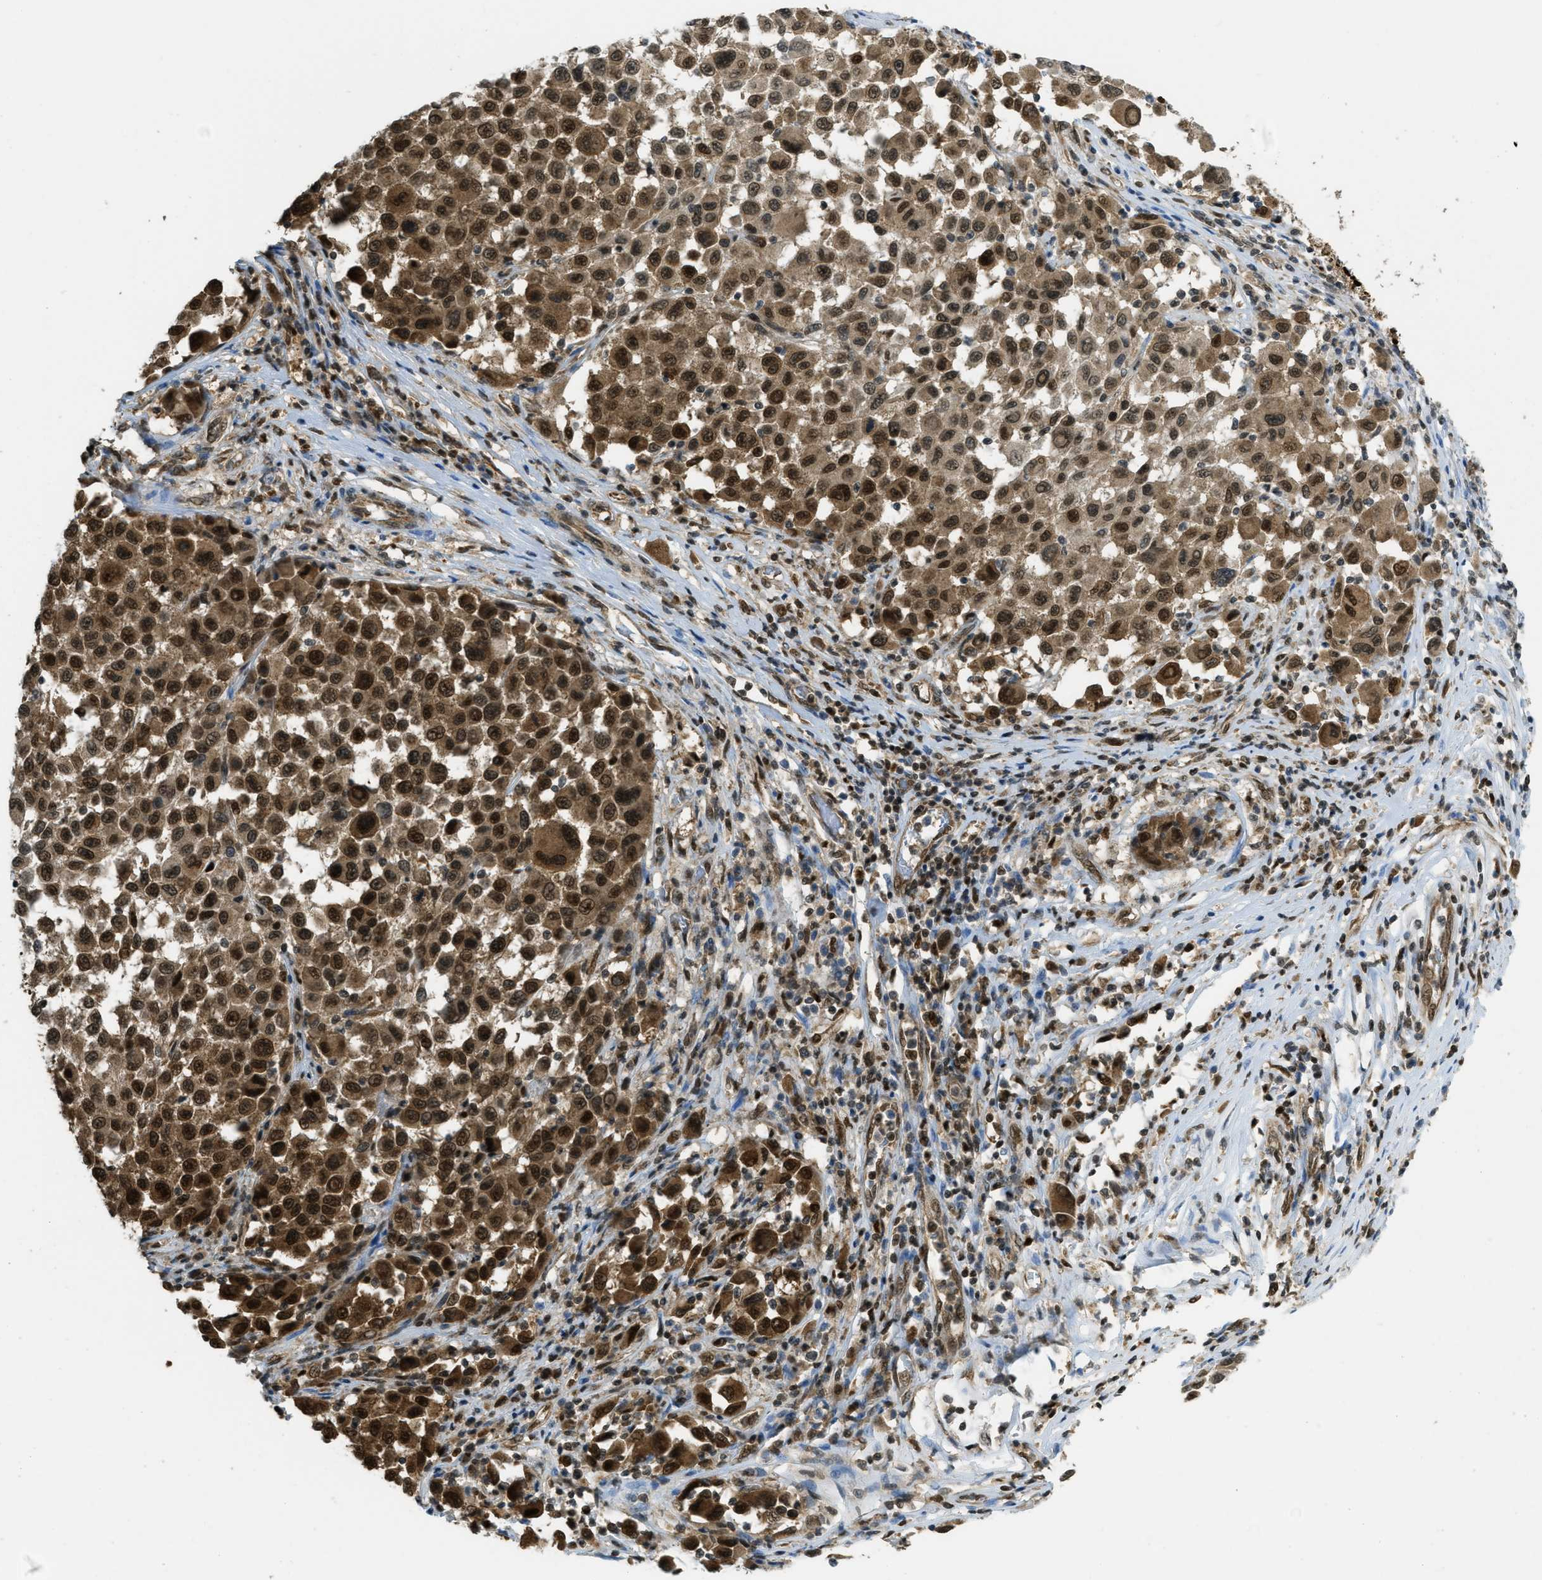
{"staining": {"intensity": "strong", "quantity": ">75%", "location": "cytoplasmic/membranous,nuclear"}, "tissue": "melanoma", "cell_type": "Tumor cells", "image_type": "cancer", "snomed": [{"axis": "morphology", "description": "Malignant melanoma, Metastatic site"}, {"axis": "topography", "description": "Lymph node"}], "caption": "Strong cytoplasmic/membranous and nuclear protein staining is identified in approximately >75% of tumor cells in malignant melanoma (metastatic site).", "gene": "TNPO1", "patient": {"sex": "male", "age": 61}}